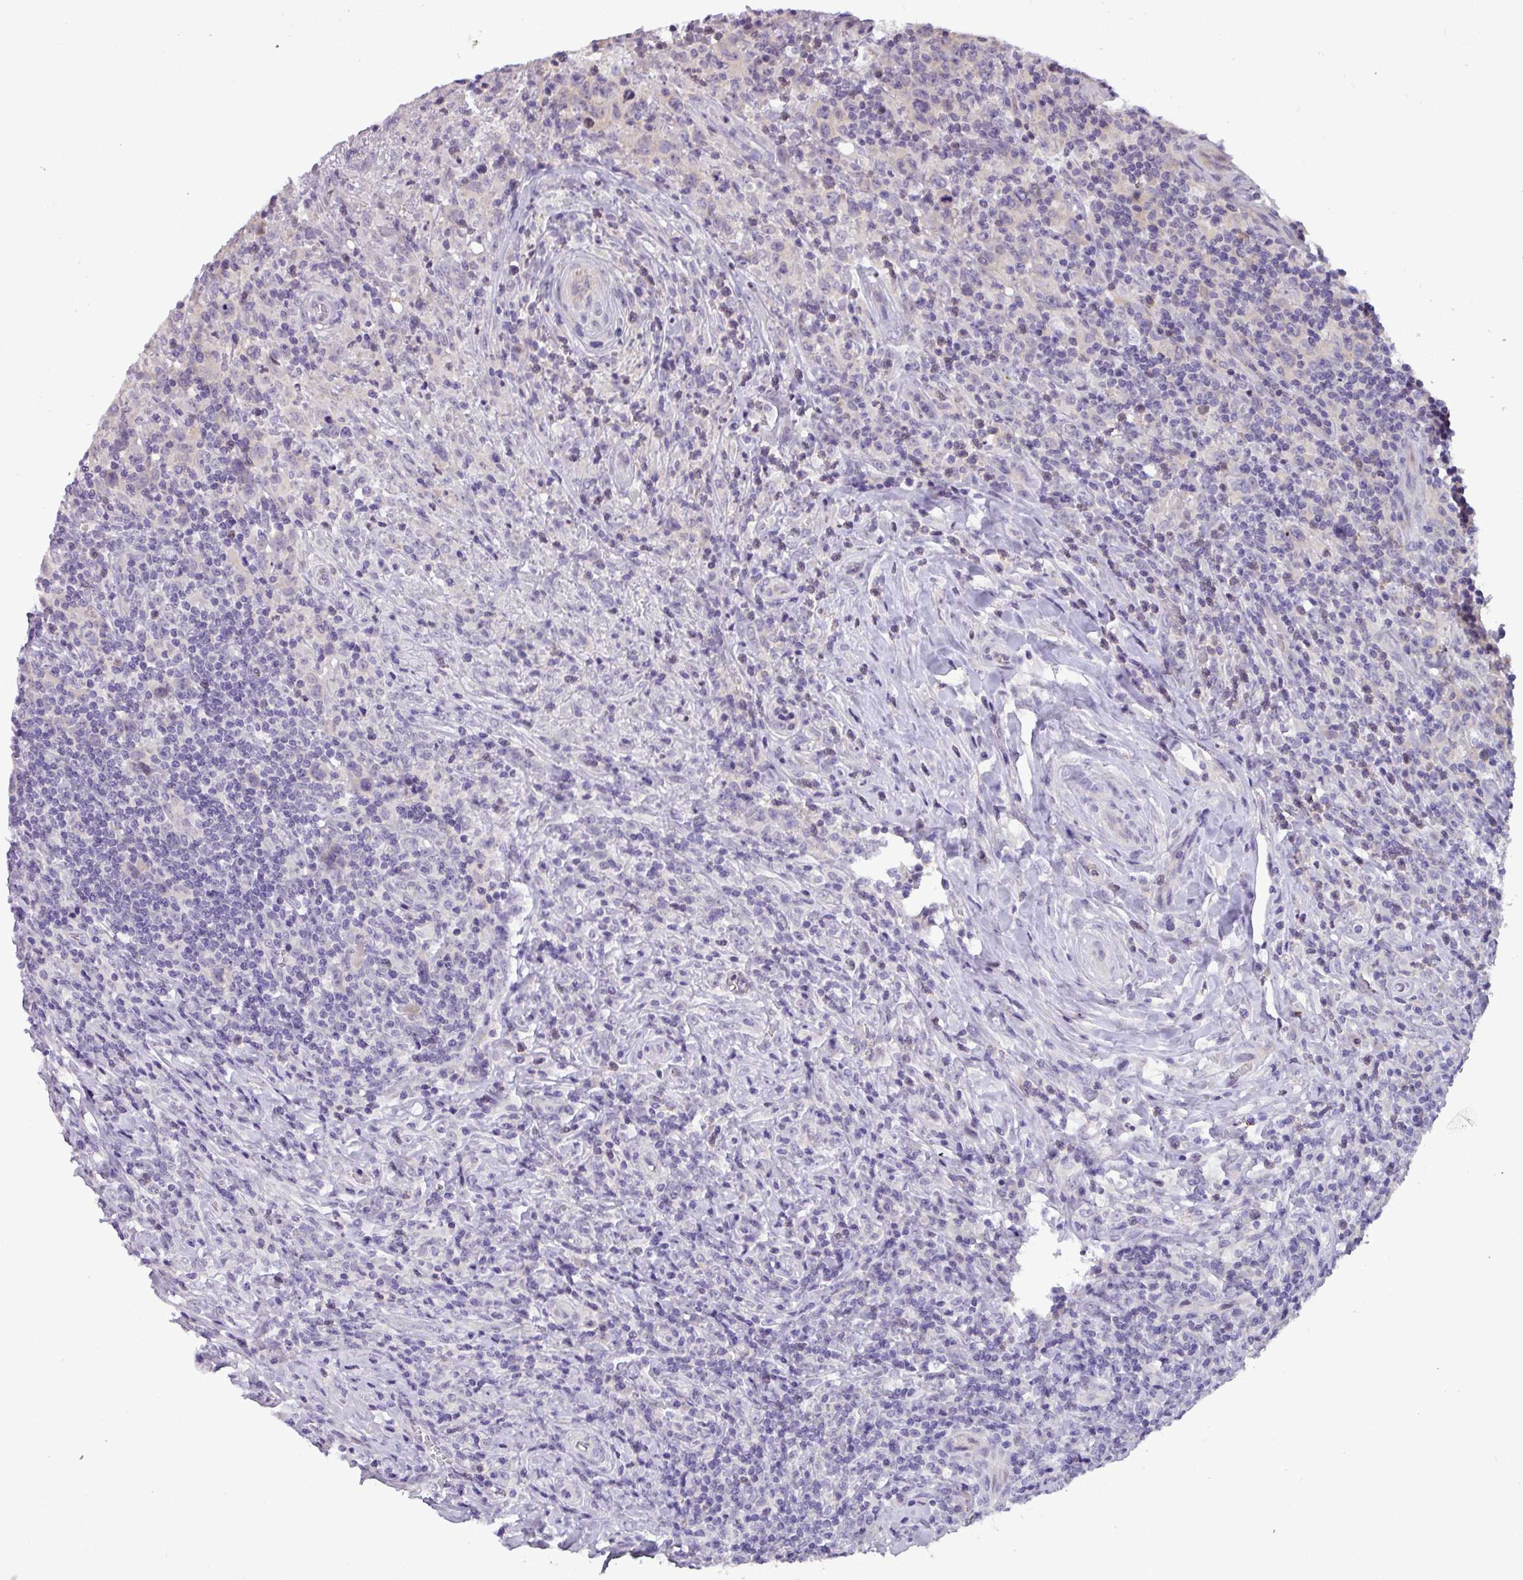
{"staining": {"intensity": "negative", "quantity": "none", "location": "none"}, "tissue": "lymphoma", "cell_type": "Tumor cells", "image_type": "cancer", "snomed": [{"axis": "morphology", "description": "Hodgkin's disease, NOS"}, {"axis": "topography", "description": "Lymph node"}], "caption": "Hodgkin's disease was stained to show a protein in brown. There is no significant expression in tumor cells.", "gene": "PNLDC1", "patient": {"sex": "female", "age": 18}}